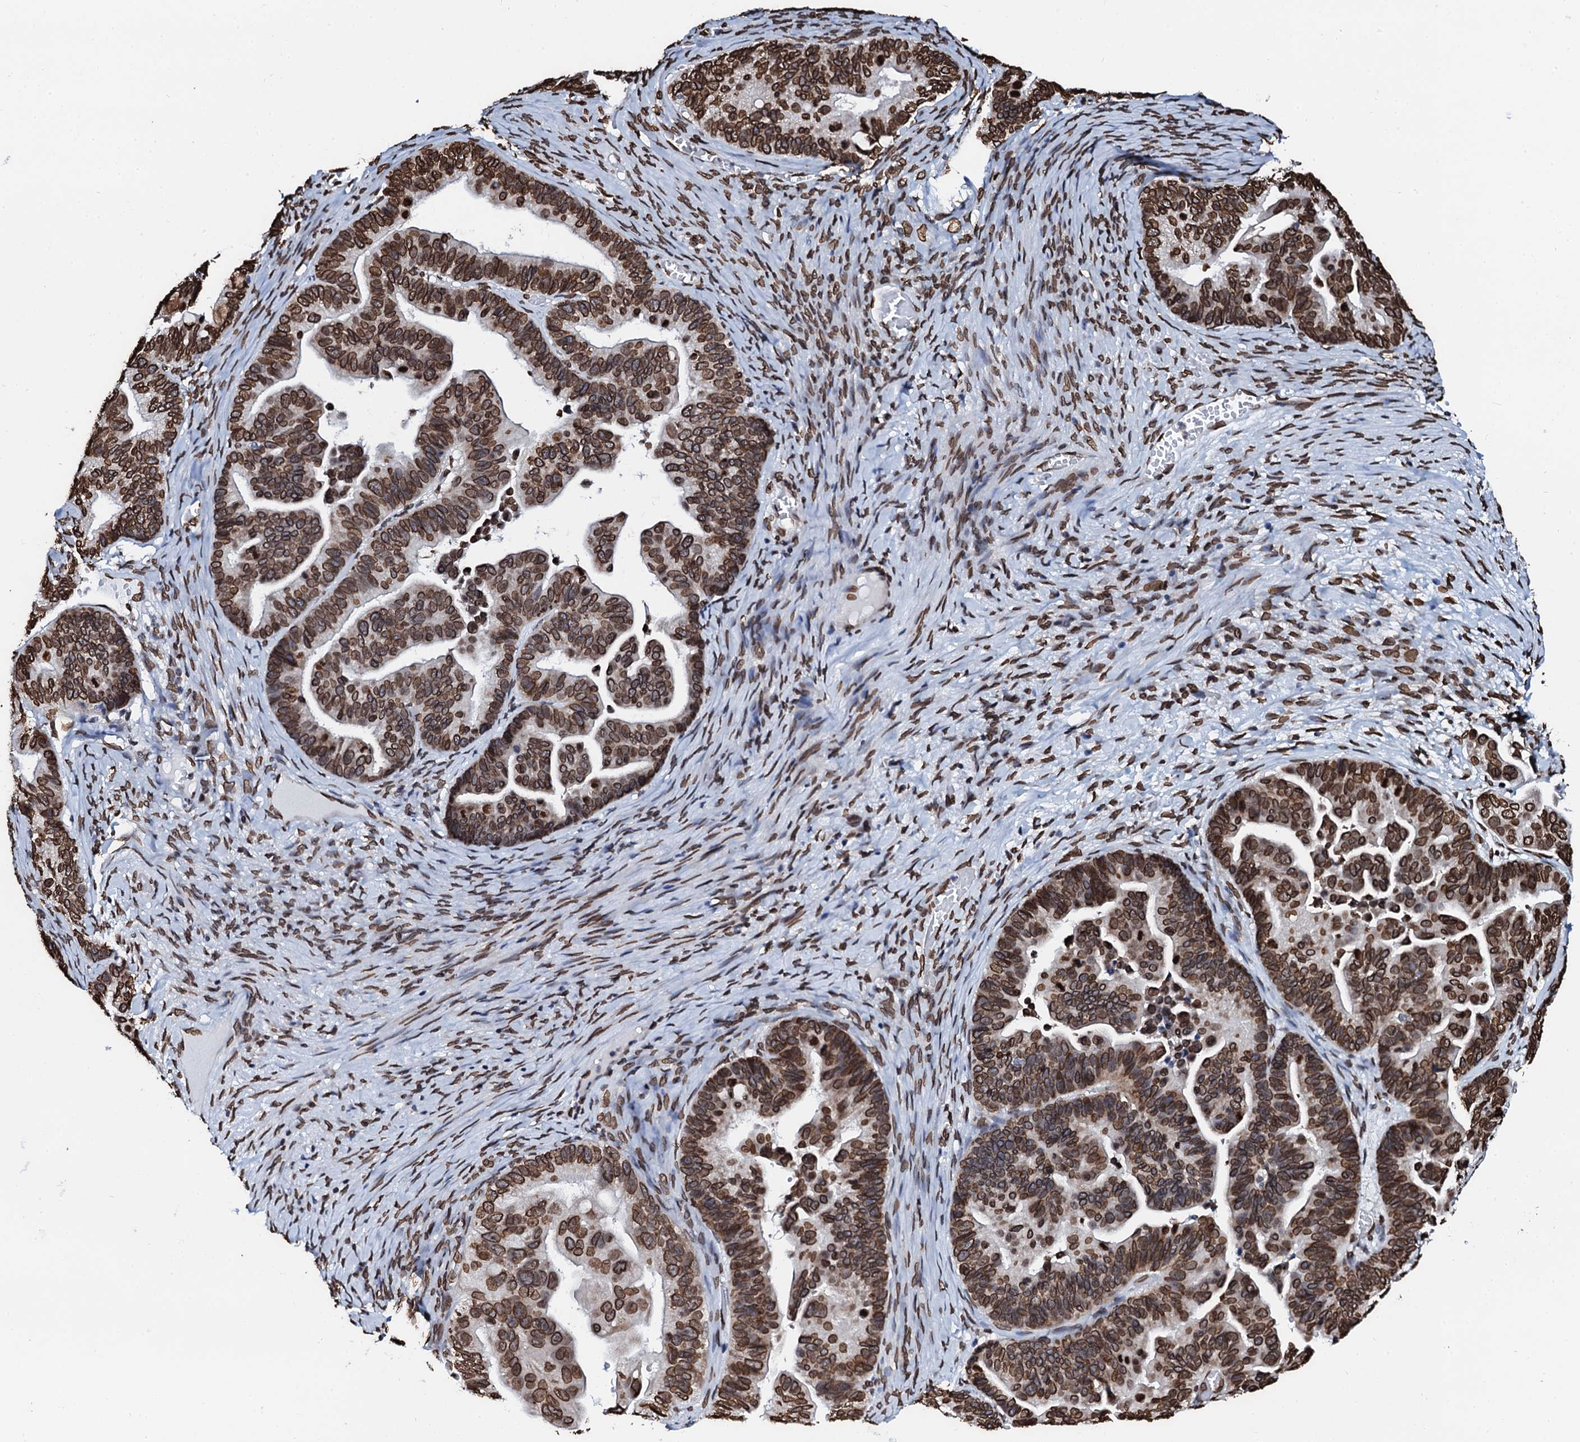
{"staining": {"intensity": "strong", "quantity": ">75%", "location": "cytoplasmic/membranous,nuclear"}, "tissue": "ovarian cancer", "cell_type": "Tumor cells", "image_type": "cancer", "snomed": [{"axis": "morphology", "description": "Cystadenocarcinoma, serous, NOS"}, {"axis": "topography", "description": "Ovary"}], "caption": "Immunohistochemistry (DAB) staining of ovarian cancer reveals strong cytoplasmic/membranous and nuclear protein expression in approximately >75% of tumor cells. (Stains: DAB (3,3'-diaminobenzidine) in brown, nuclei in blue, Microscopy: brightfield microscopy at high magnification).", "gene": "KATNAL2", "patient": {"sex": "female", "age": 56}}